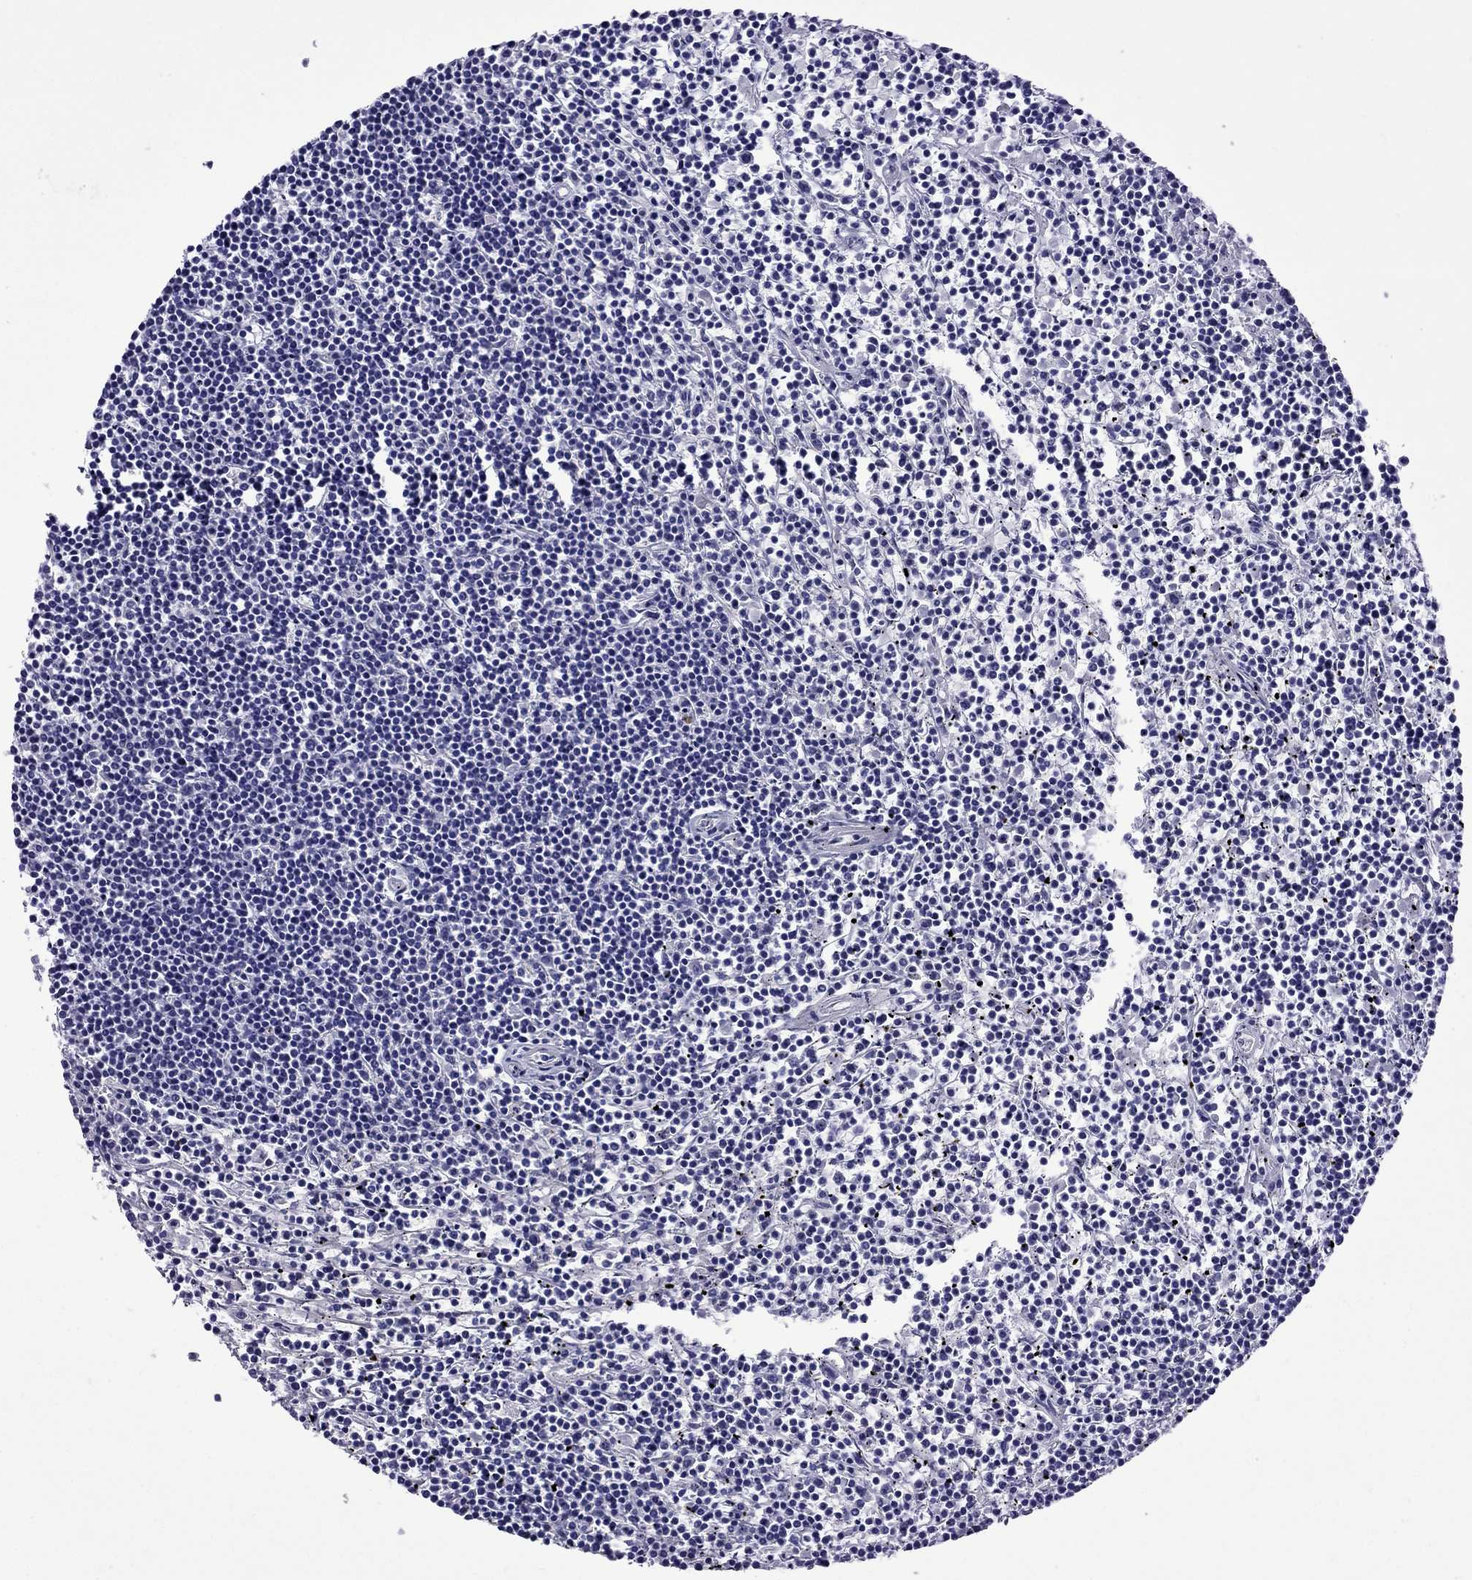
{"staining": {"intensity": "negative", "quantity": "none", "location": "none"}, "tissue": "lymphoma", "cell_type": "Tumor cells", "image_type": "cancer", "snomed": [{"axis": "morphology", "description": "Malignant lymphoma, non-Hodgkin's type, Low grade"}, {"axis": "topography", "description": "Spleen"}], "caption": "This is a micrograph of IHC staining of low-grade malignant lymphoma, non-Hodgkin's type, which shows no expression in tumor cells. Brightfield microscopy of IHC stained with DAB (3,3'-diaminobenzidine) (brown) and hematoxylin (blue), captured at high magnification.", "gene": "CHRNA5", "patient": {"sex": "female", "age": 19}}